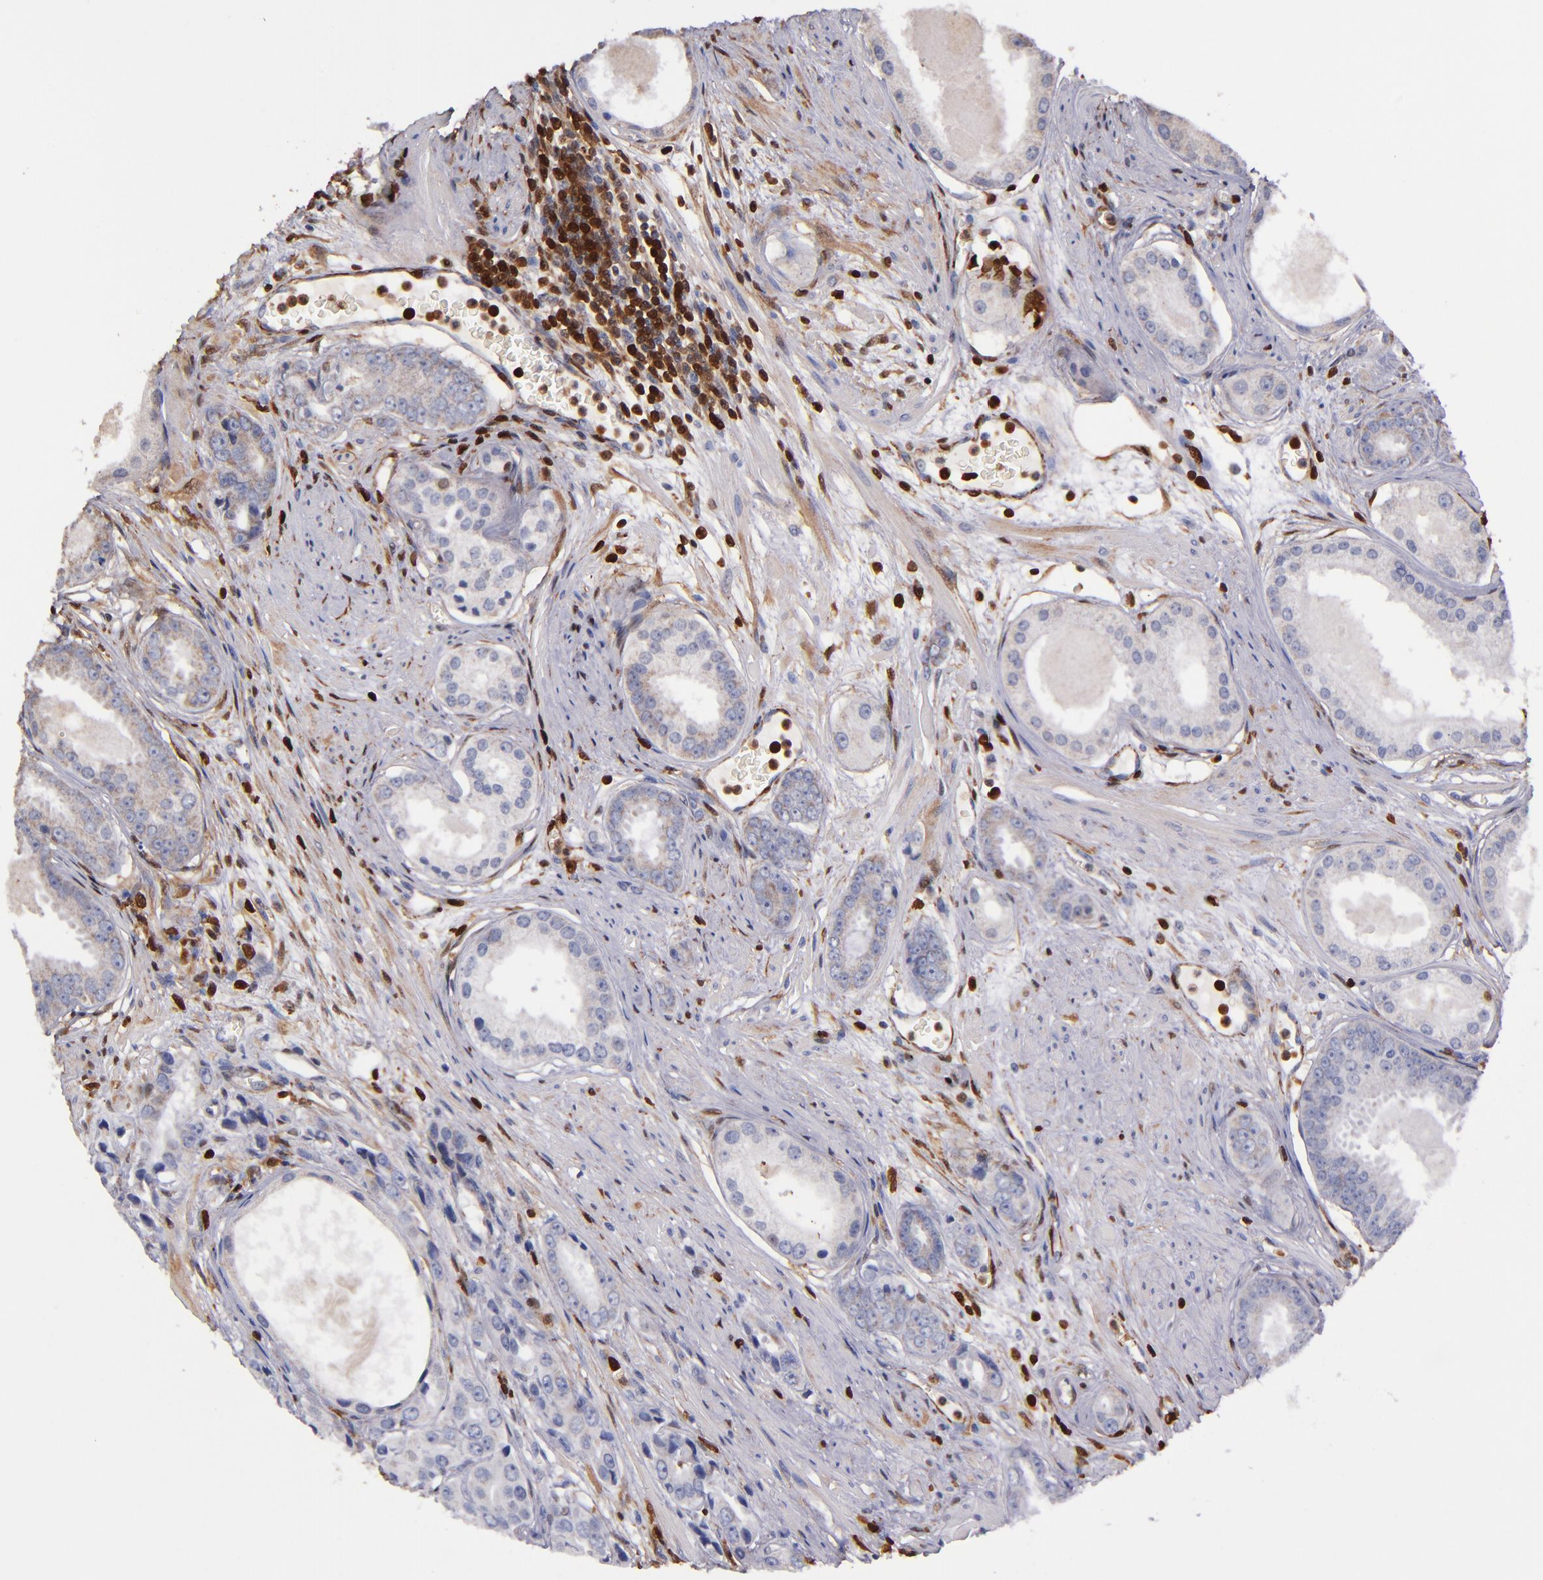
{"staining": {"intensity": "weak", "quantity": "<25%", "location": "cytoplasmic/membranous"}, "tissue": "prostate cancer", "cell_type": "Tumor cells", "image_type": "cancer", "snomed": [{"axis": "morphology", "description": "Adenocarcinoma, Medium grade"}, {"axis": "topography", "description": "Prostate"}], "caption": "This image is of prostate cancer stained with immunohistochemistry (IHC) to label a protein in brown with the nuclei are counter-stained blue. There is no staining in tumor cells. The staining is performed using DAB (3,3'-diaminobenzidine) brown chromogen with nuclei counter-stained in using hematoxylin.", "gene": "S100A4", "patient": {"sex": "male", "age": 53}}